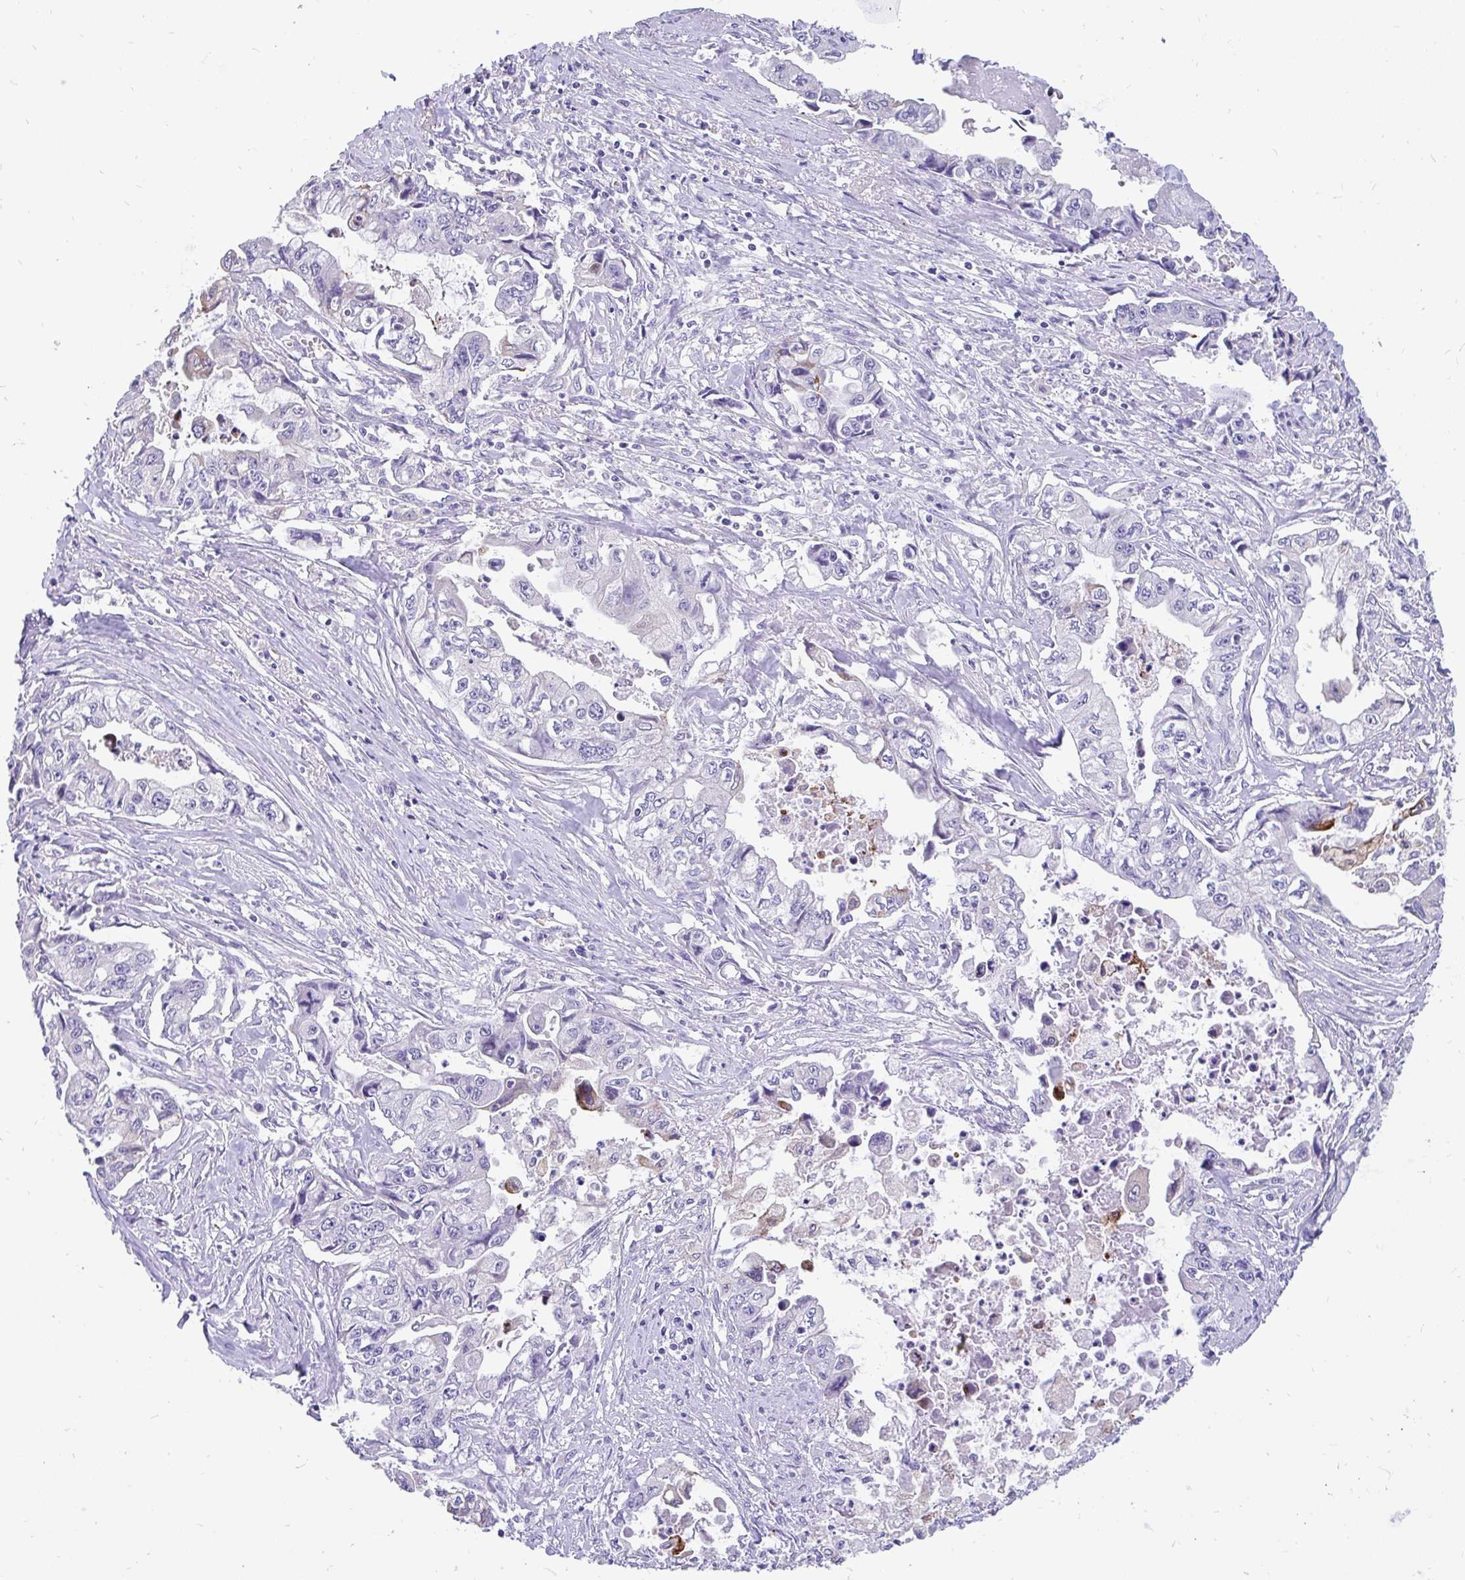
{"staining": {"intensity": "negative", "quantity": "none", "location": "none"}, "tissue": "pancreatic cancer", "cell_type": "Tumor cells", "image_type": "cancer", "snomed": [{"axis": "morphology", "description": "Adenocarcinoma, NOS"}, {"axis": "topography", "description": "Pancreas"}], "caption": "IHC of adenocarcinoma (pancreatic) demonstrates no positivity in tumor cells.", "gene": "INTS5", "patient": {"sex": "male", "age": 66}}